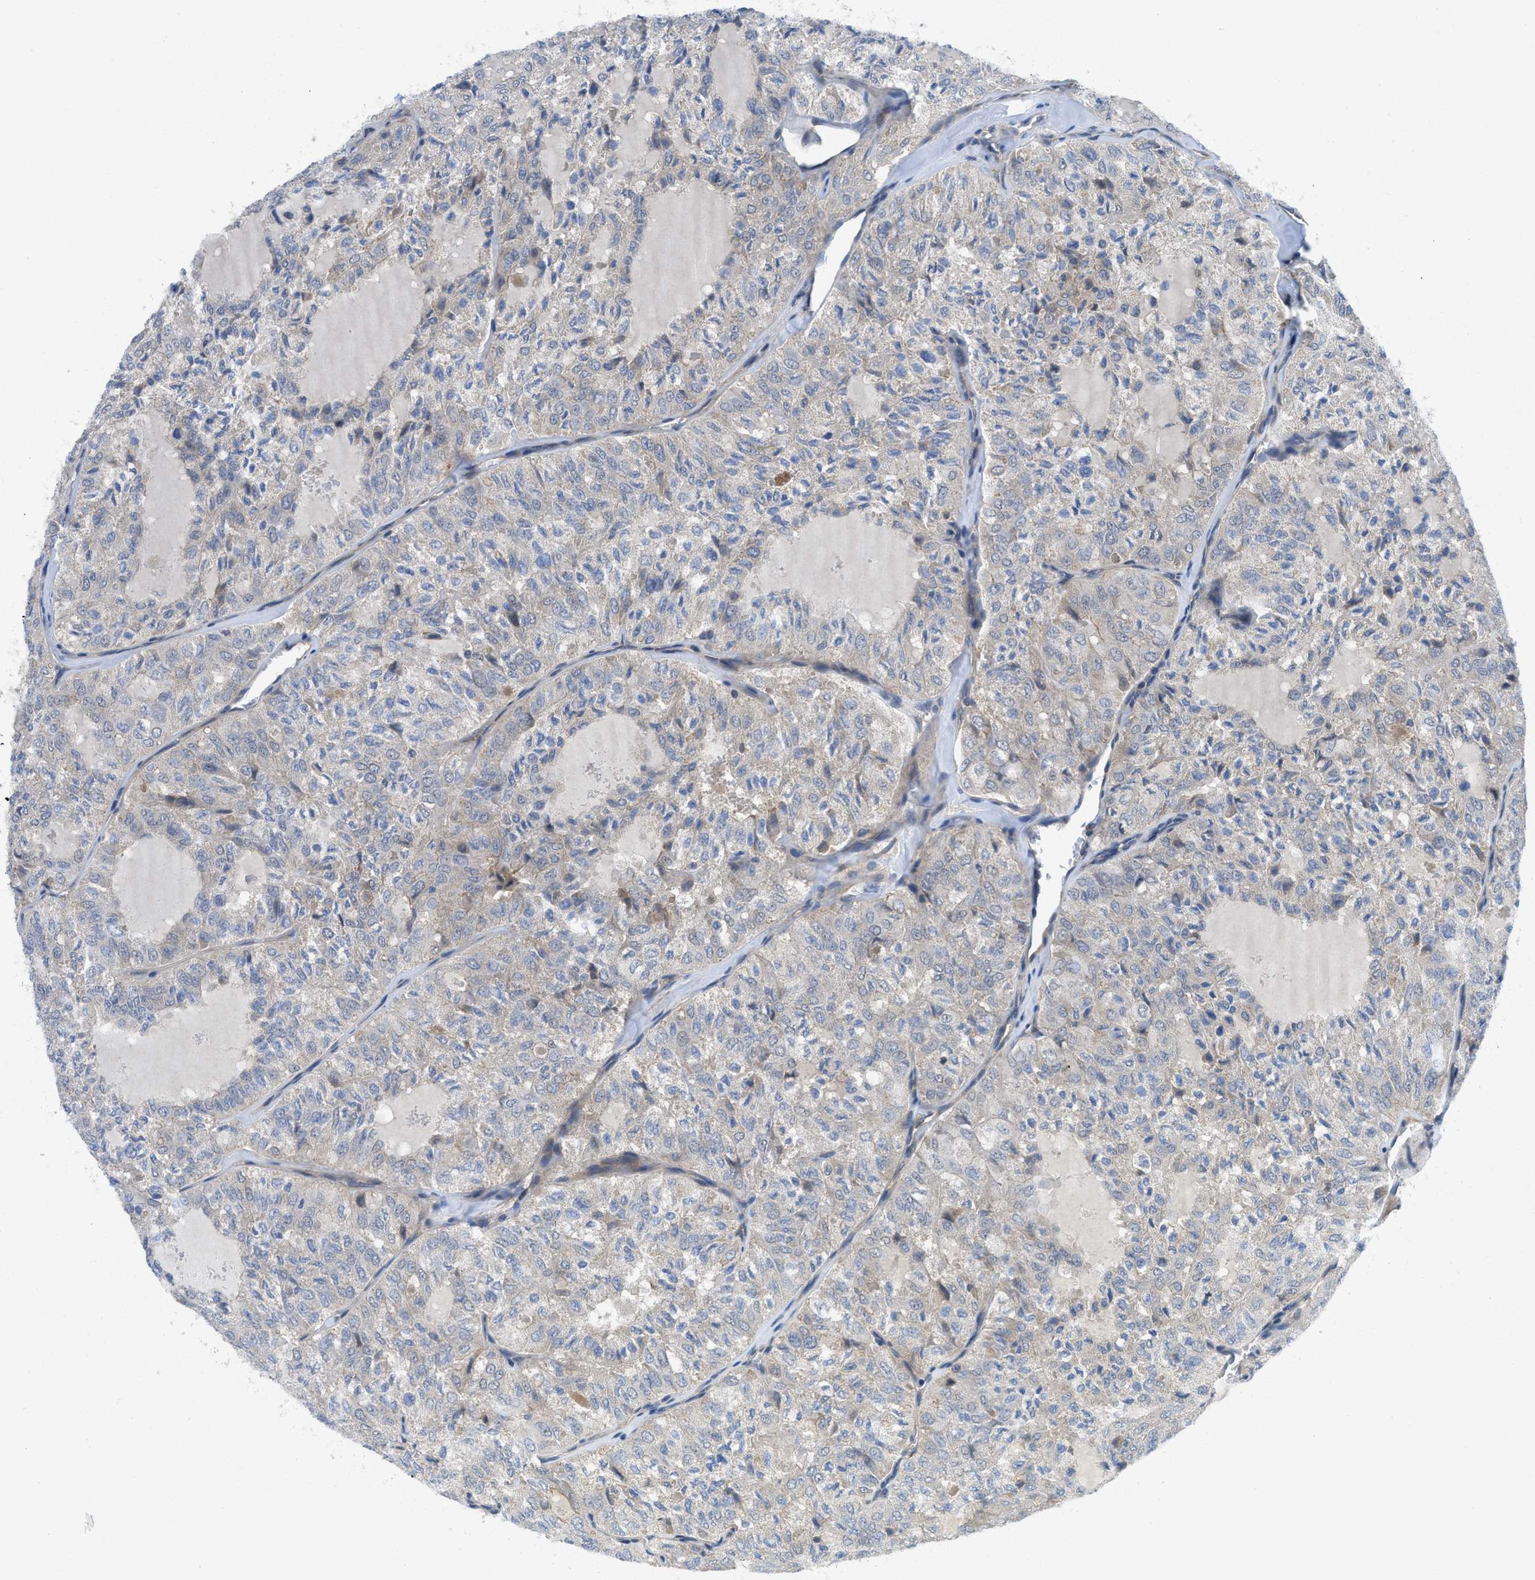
{"staining": {"intensity": "negative", "quantity": "none", "location": "none"}, "tissue": "thyroid cancer", "cell_type": "Tumor cells", "image_type": "cancer", "snomed": [{"axis": "morphology", "description": "Follicular adenoma carcinoma, NOS"}, {"axis": "topography", "description": "Thyroid gland"}], "caption": "IHC micrograph of thyroid follicular adenoma carcinoma stained for a protein (brown), which reveals no staining in tumor cells.", "gene": "PANX1", "patient": {"sex": "male", "age": 75}}